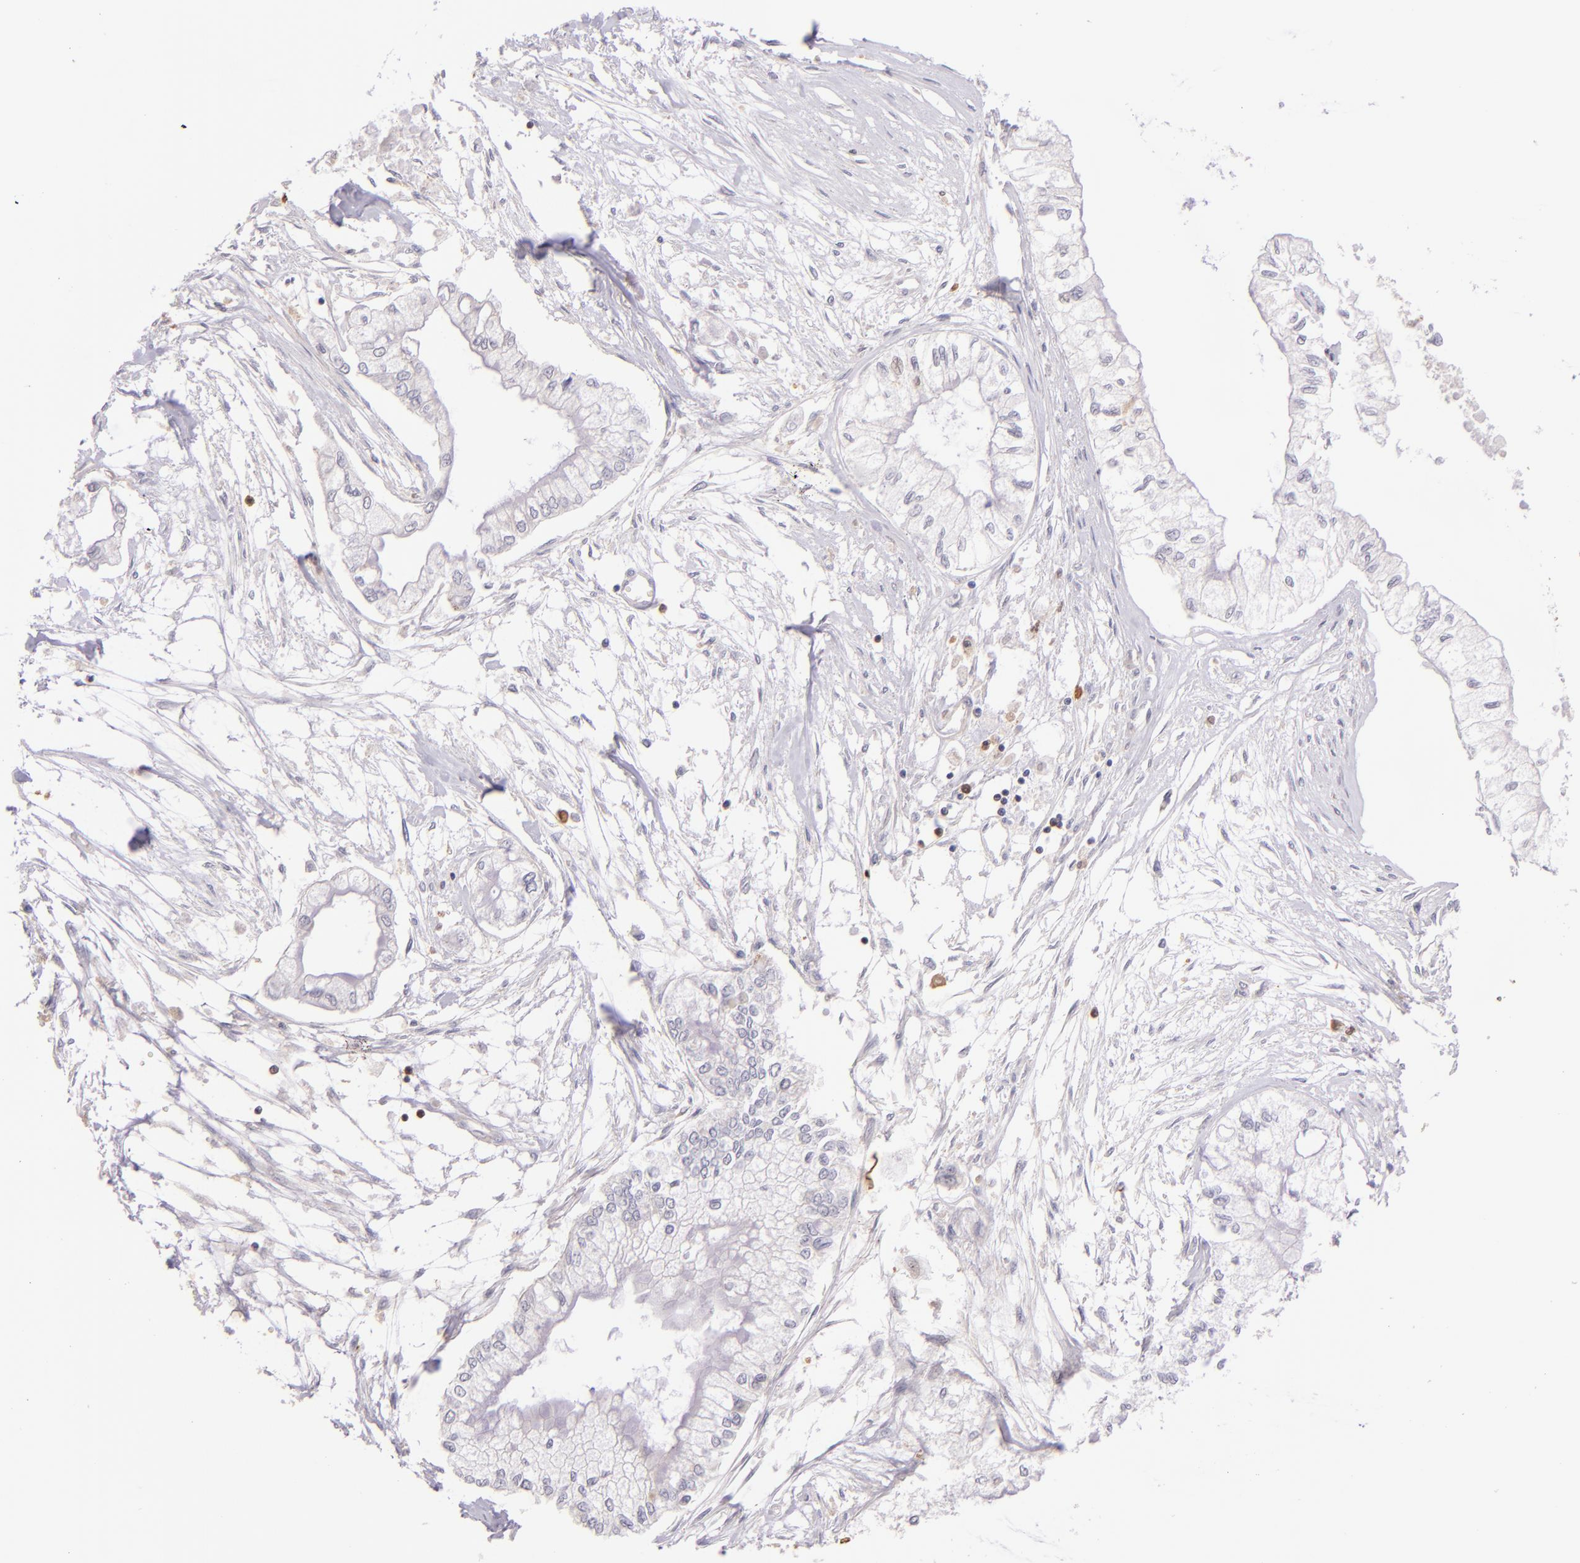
{"staining": {"intensity": "negative", "quantity": "none", "location": "none"}, "tissue": "pancreatic cancer", "cell_type": "Tumor cells", "image_type": "cancer", "snomed": [{"axis": "morphology", "description": "Adenocarcinoma, NOS"}, {"axis": "topography", "description": "Pancreas"}], "caption": "IHC image of neoplastic tissue: human pancreatic adenocarcinoma stained with DAB (3,3'-diaminobenzidine) reveals no significant protein expression in tumor cells.", "gene": "BTK", "patient": {"sex": "male", "age": 79}}